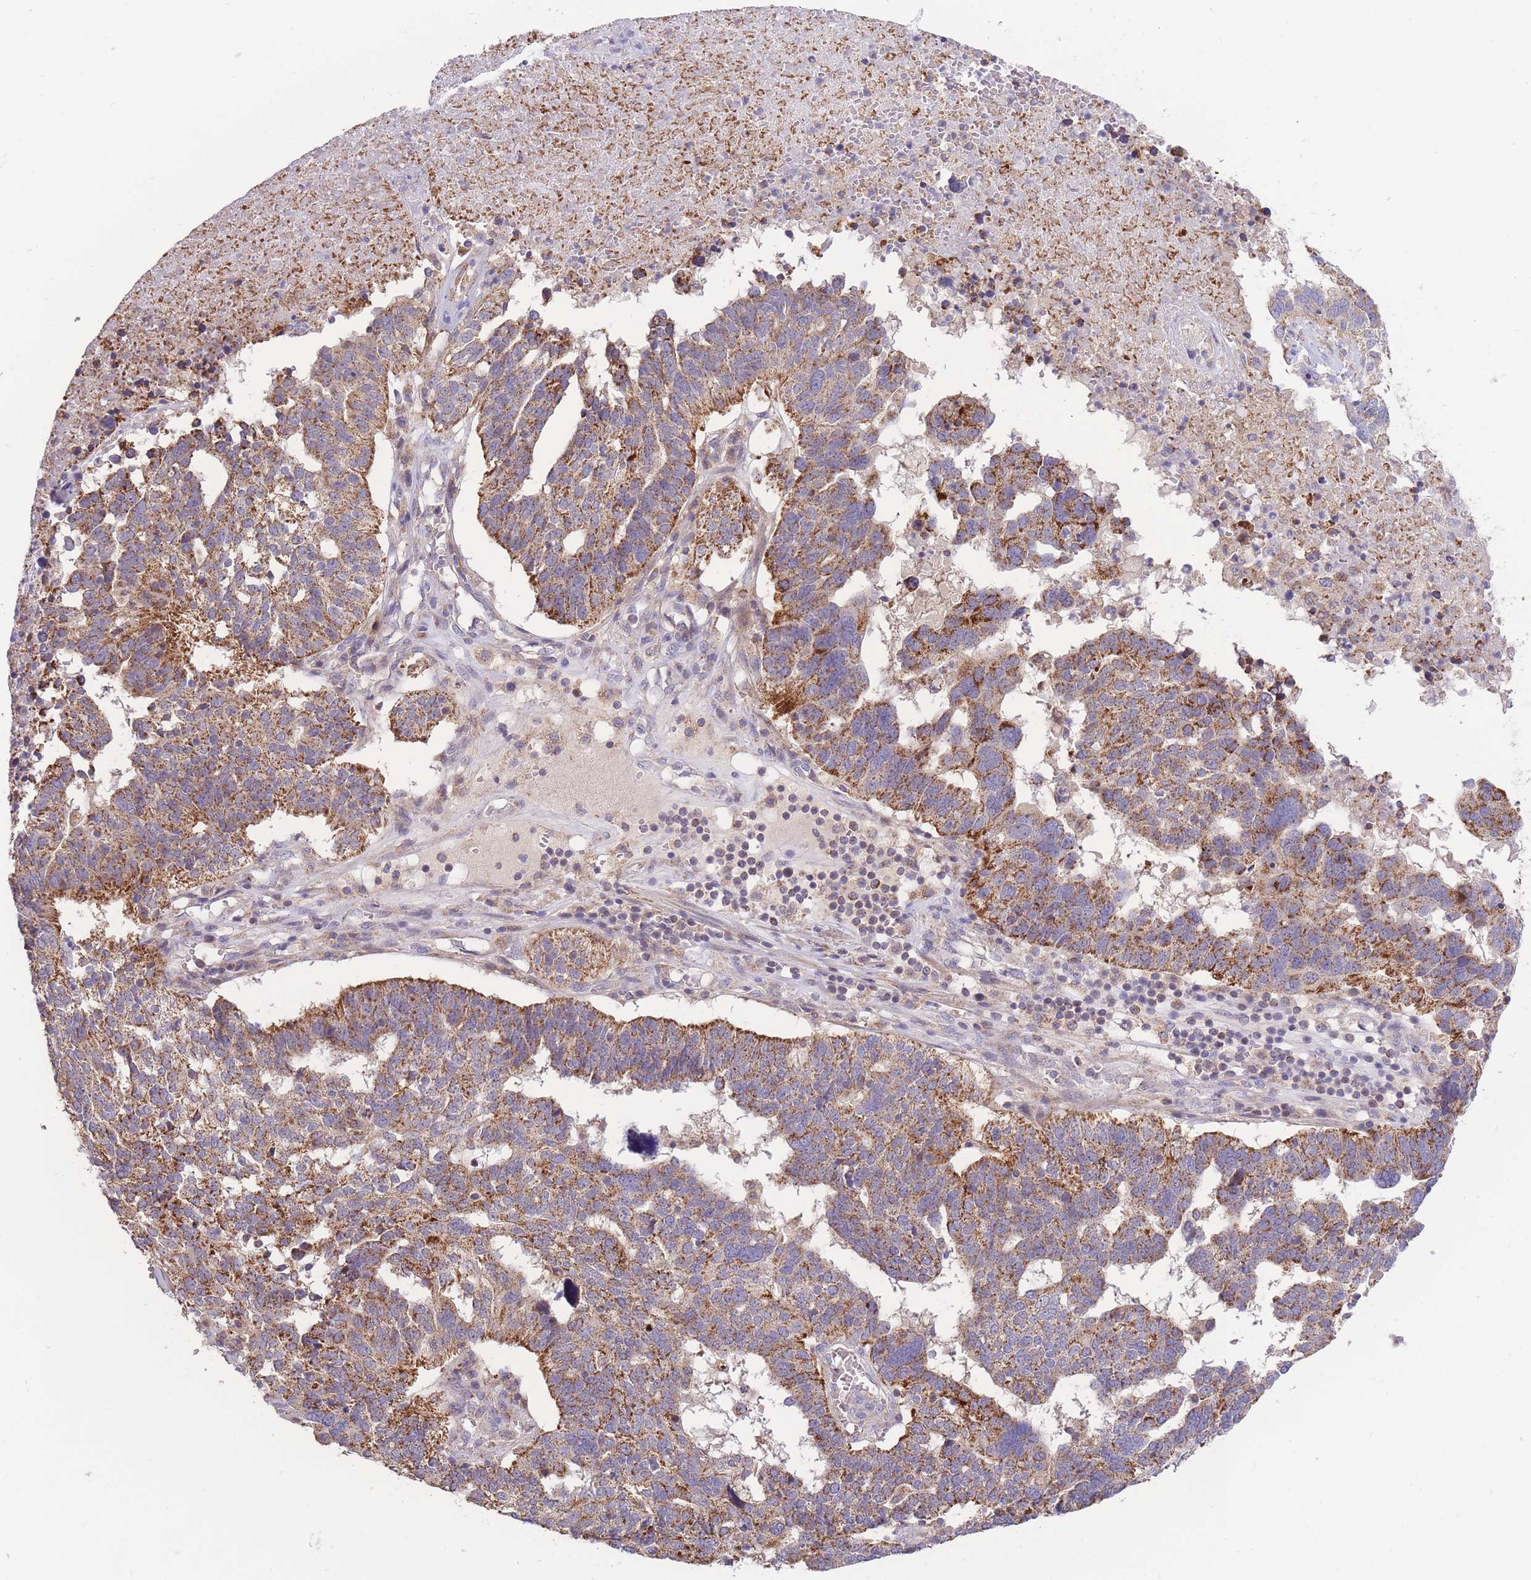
{"staining": {"intensity": "moderate", "quantity": ">75%", "location": "cytoplasmic/membranous"}, "tissue": "ovarian cancer", "cell_type": "Tumor cells", "image_type": "cancer", "snomed": [{"axis": "morphology", "description": "Cystadenocarcinoma, serous, NOS"}, {"axis": "topography", "description": "Ovary"}], "caption": "A micrograph showing moderate cytoplasmic/membranous positivity in about >75% of tumor cells in ovarian cancer, as visualized by brown immunohistochemical staining.", "gene": "SLC25A42", "patient": {"sex": "female", "age": 59}}